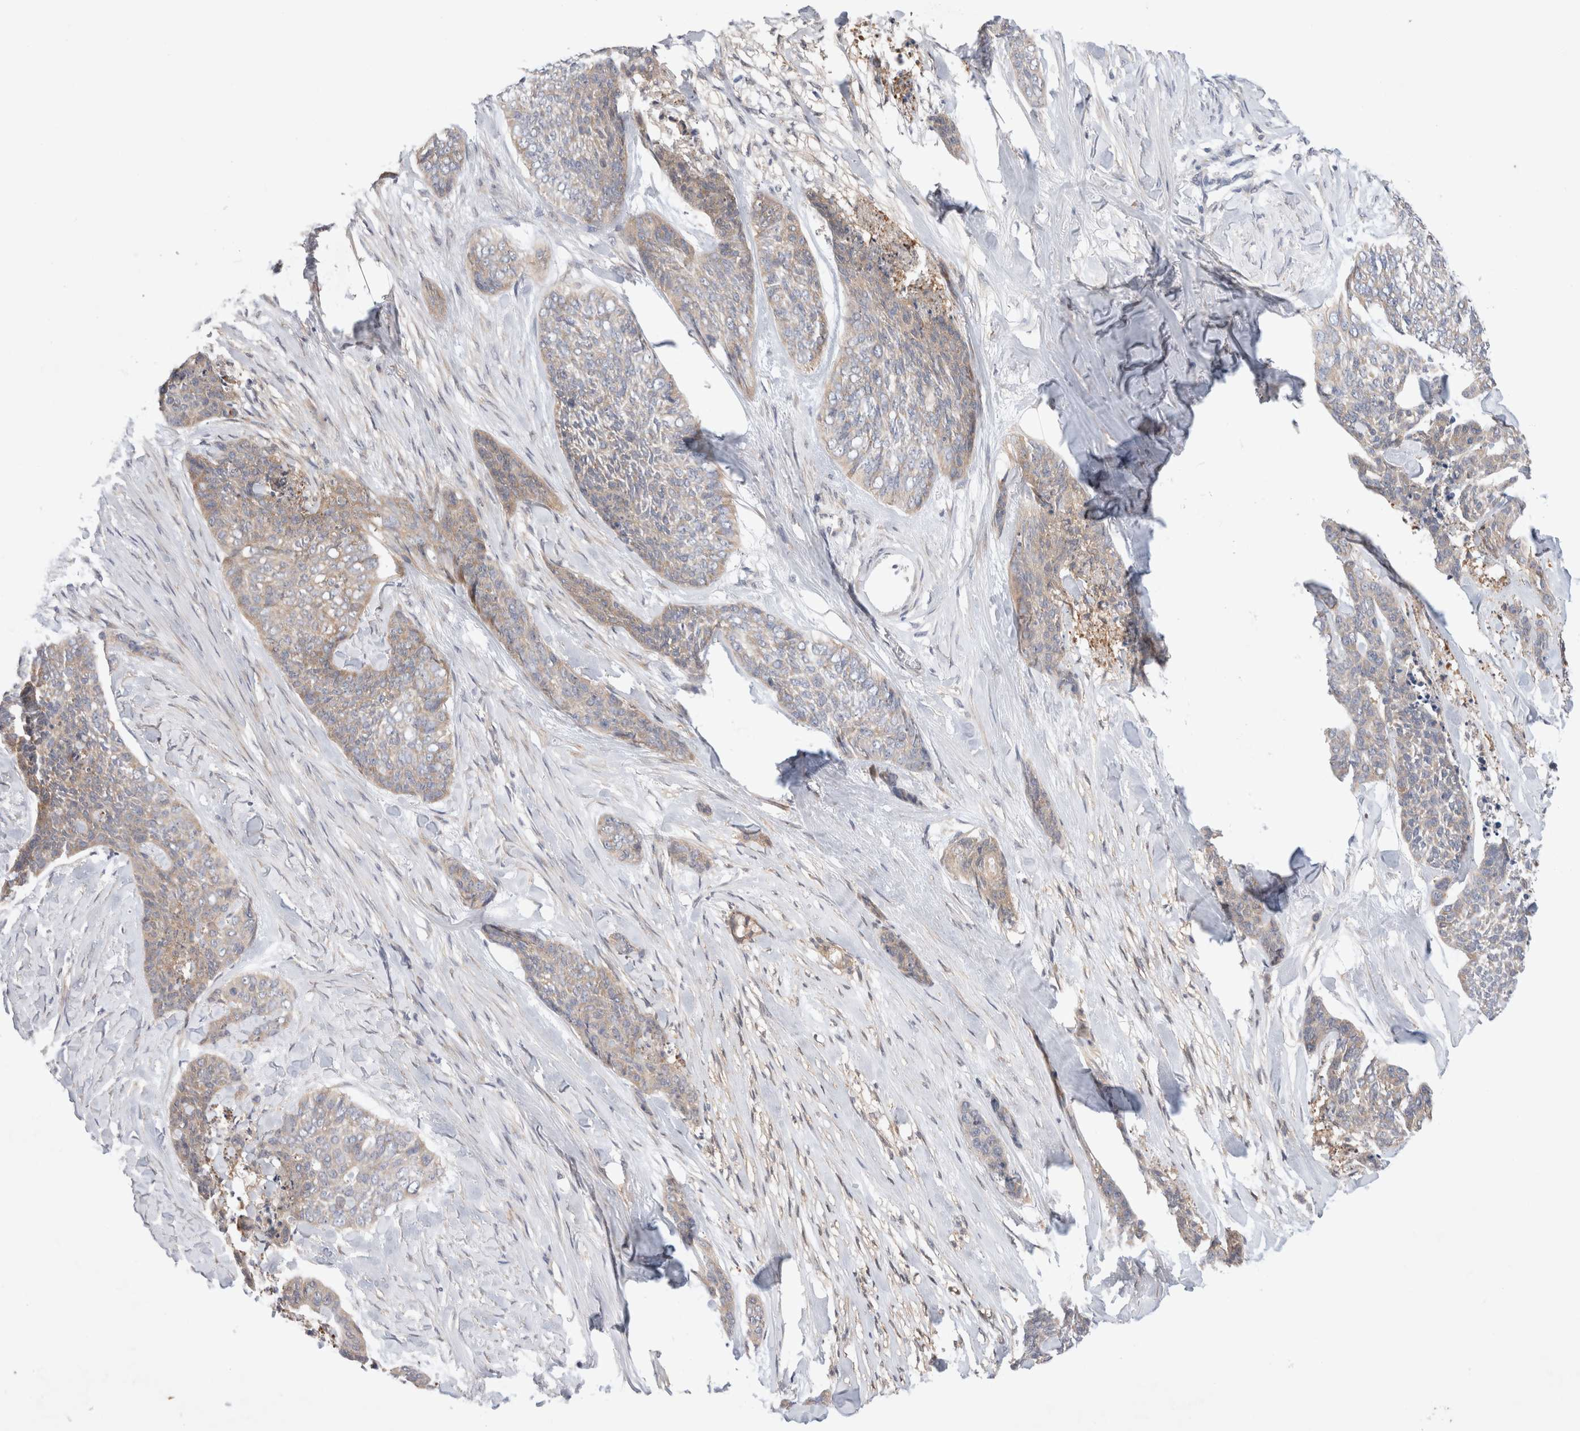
{"staining": {"intensity": "weak", "quantity": "<25%", "location": "cytoplasmic/membranous"}, "tissue": "skin cancer", "cell_type": "Tumor cells", "image_type": "cancer", "snomed": [{"axis": "morphology", "description": "Basal cell carcinoma"}, {"axis": "topography", "description": "Skin"}], "caption": "IHC photomicrograph of basal cell carcinoma (skin) stained for a protein (brown), which reveals no staining in tumor cells.", "gene": "IFT74", "patient": {"sex": "female", "age": 64}}